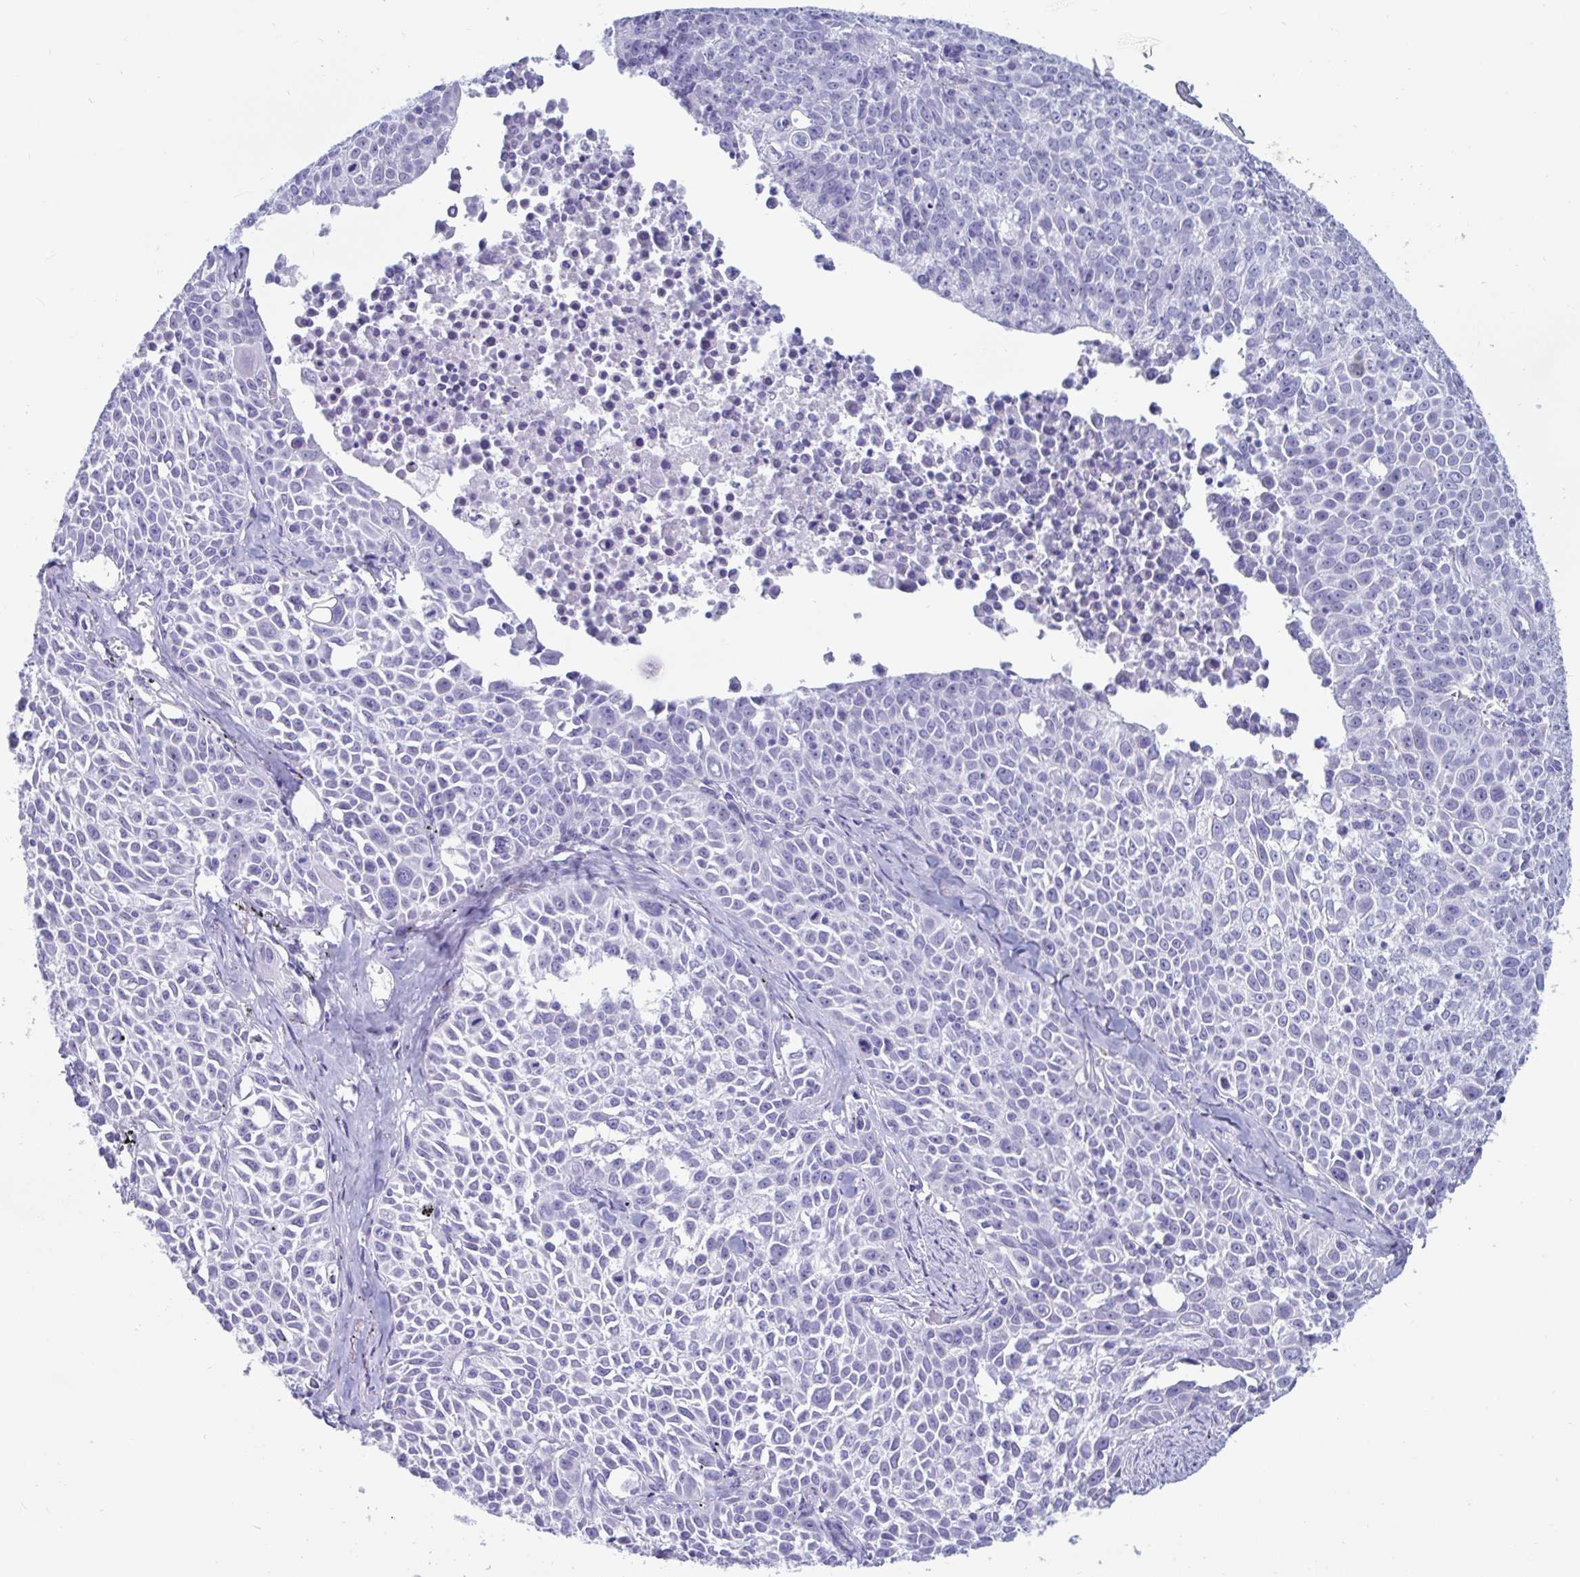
{"staining": {"intensity": "negative", "quantity": "none", "location": "none"}, "tissue": "lung cancer", "cell_type": "Tumor cells", "image_type": "cancer", "snomed": [{"axis": "morphology", "description": "Squamous cell carcinoma, NOS"}, {"axis": "morphology", "description": "Squamous cell carcinoma, metastatic, NOS"}, {"axis": "topography", "description": "Lymph node"}, {"axis": "topography", "description": "Lung"}], "caption": "An immunohistochemistry (IHC) histopathology image of lung cancer is shown. There is no staining in tumor cells of lung cancer.", "gene": "GKN2", "patient": {"sex": "female", "age": 62}}